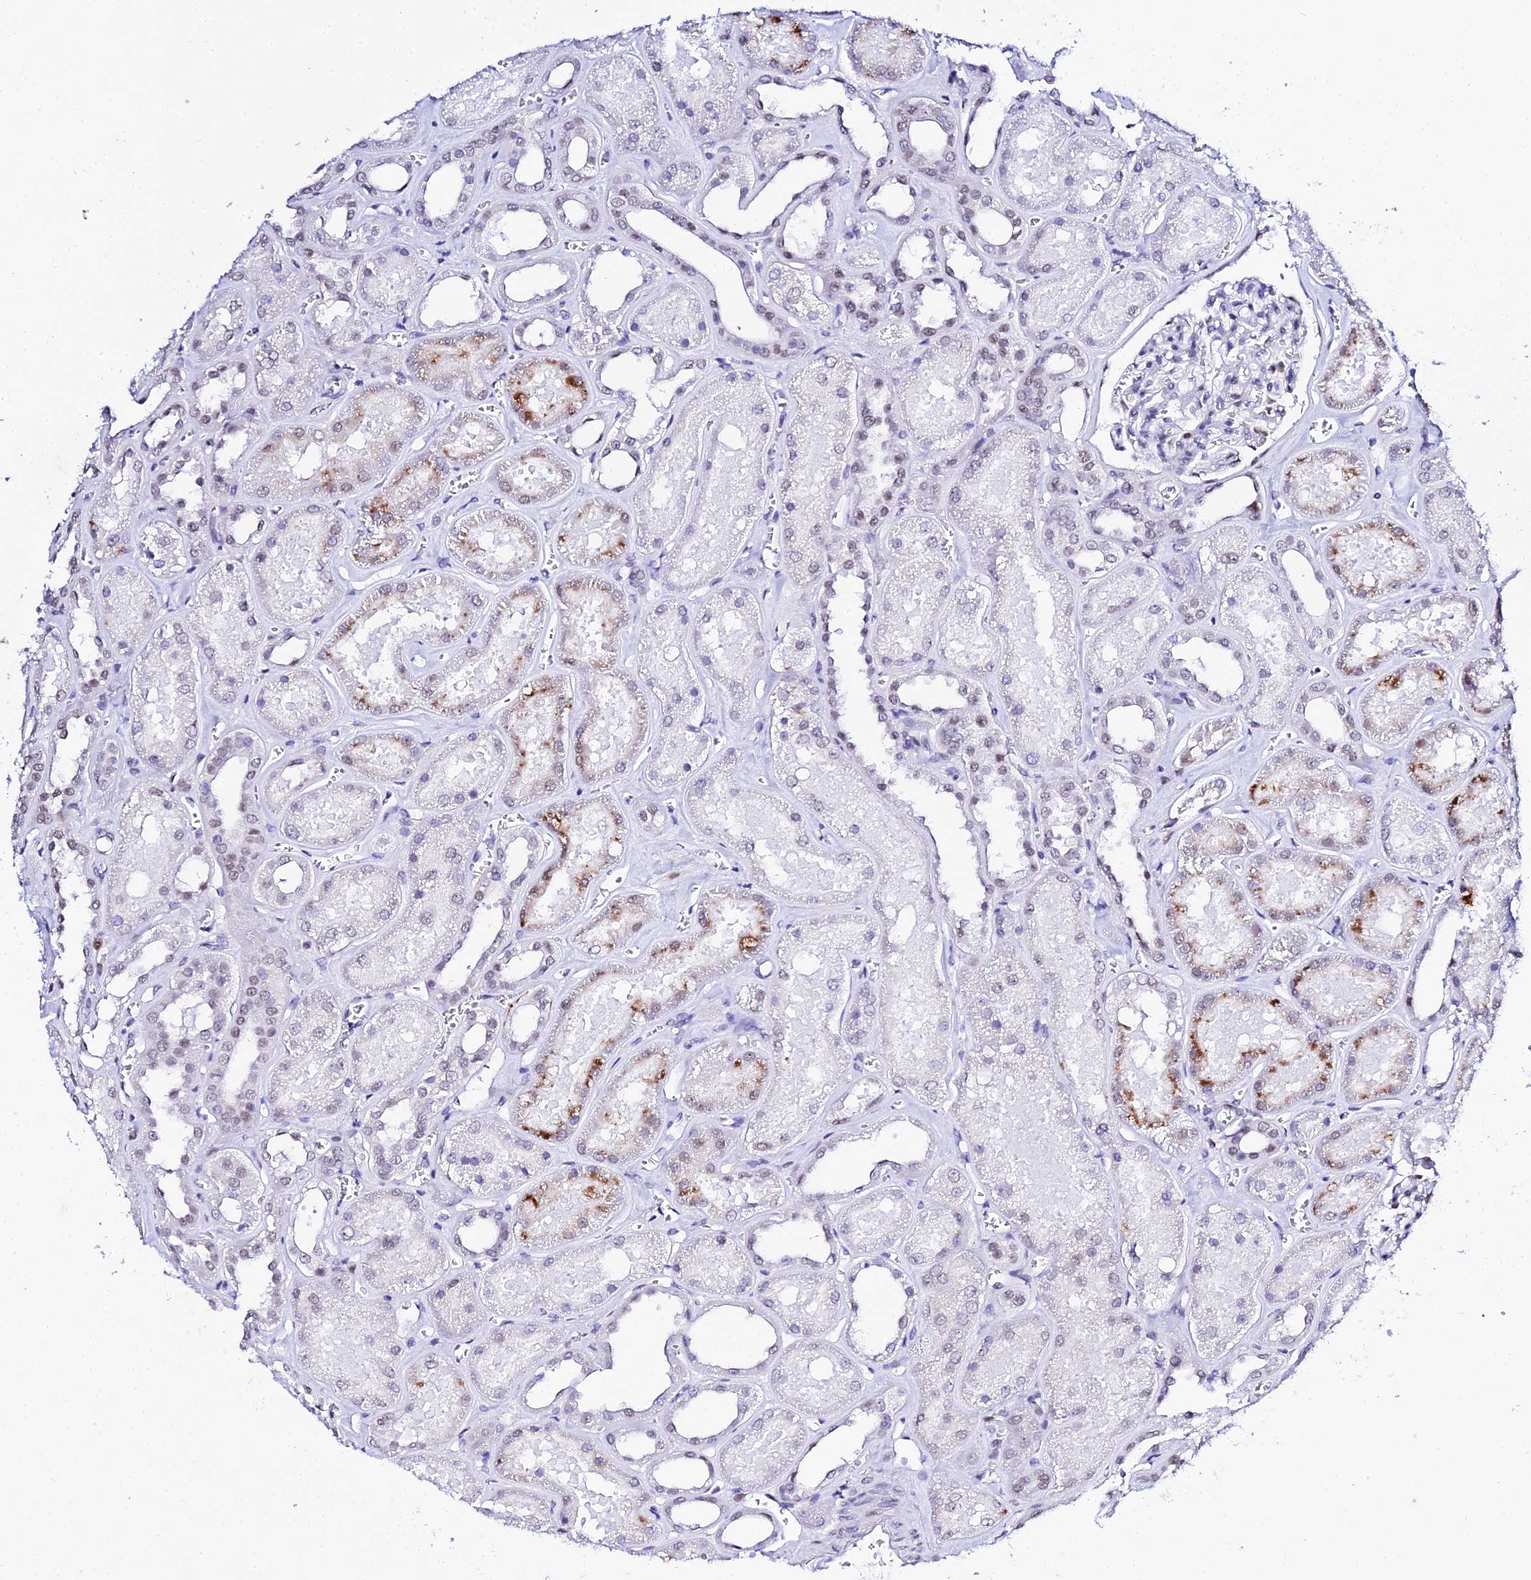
{"staining": {"intensity": "moderate", "quantity": "<25%", "location": "nuclear"}, "tissue": "kidney", "cell_type": "Cells in glomeruli", "image_type": "normal", "snomed": [{"axis": "morphology", "description": "Normal tissue, NOS"}, {"axis": "morphology", "description": "Adenocarcinoma, NOS"}, {"axis": "topography", "description": "Kidney"}], "caption": "Immunohistochemistry (IHC) of normal kidney displays low levels of moderate nuclear expression in about <25% of cells in glomeruli. (brown staining indicates protein expression, while blue staining denotes nuclei).", "gene": "POFUT2", "patient": {"sex": "female", "age": 68}}